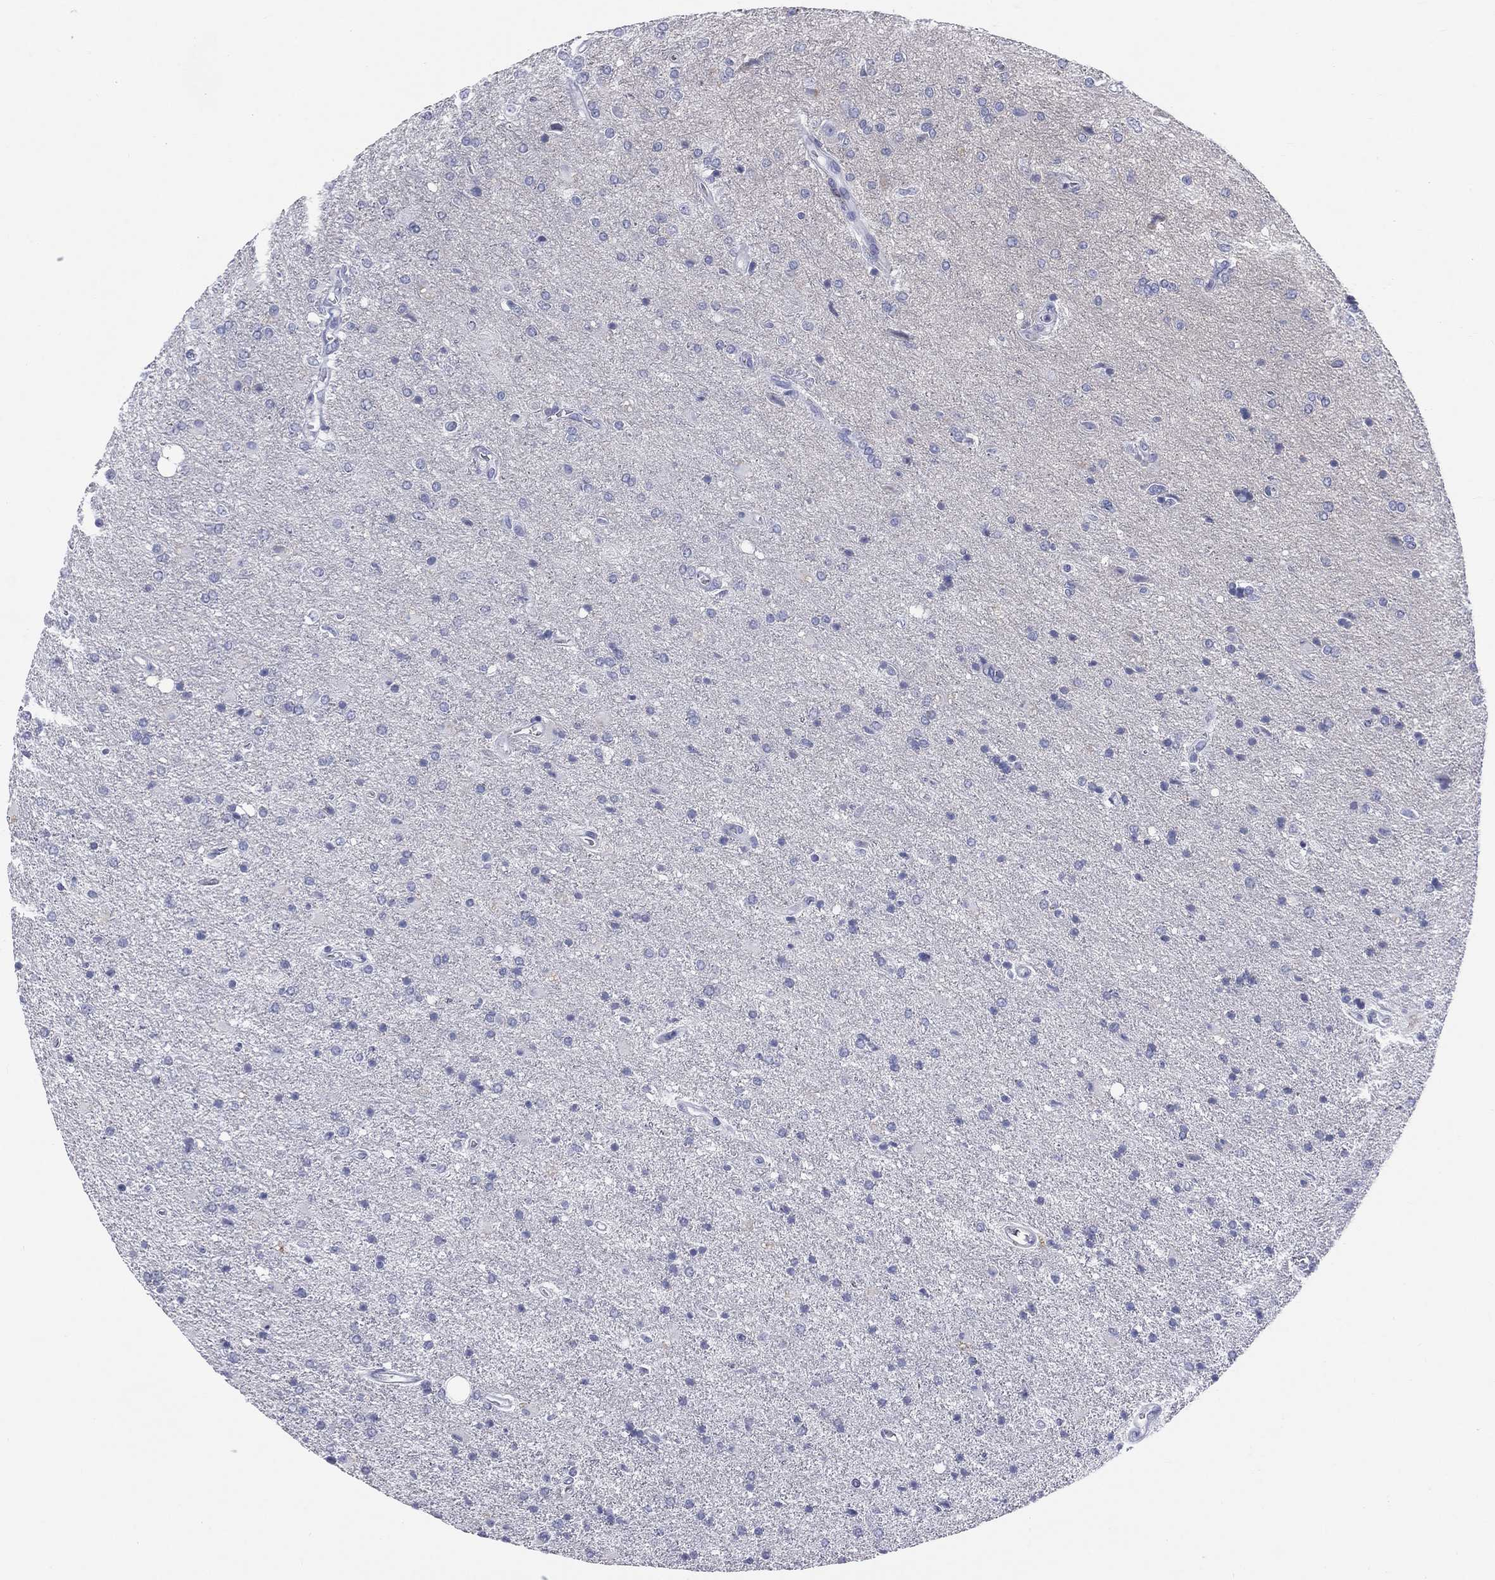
{"staining": {"intensity": "negative", "quantity": "none", "location": "none"}, "tissue": "glioma", "cell_type": "Tumor cells", "image_type": "cancer", "snomed": [{"axis": "morphology", "description": "Glioma, malignant, High grade"}, {"axis": "topography", "description": "Cerebral cortex"}], "caption": "This is an IHC histopathology image of glioma. There is no positivity in tumor cells.", "gene": "MLN", "patient": {"sex": "male", "age": 70}}